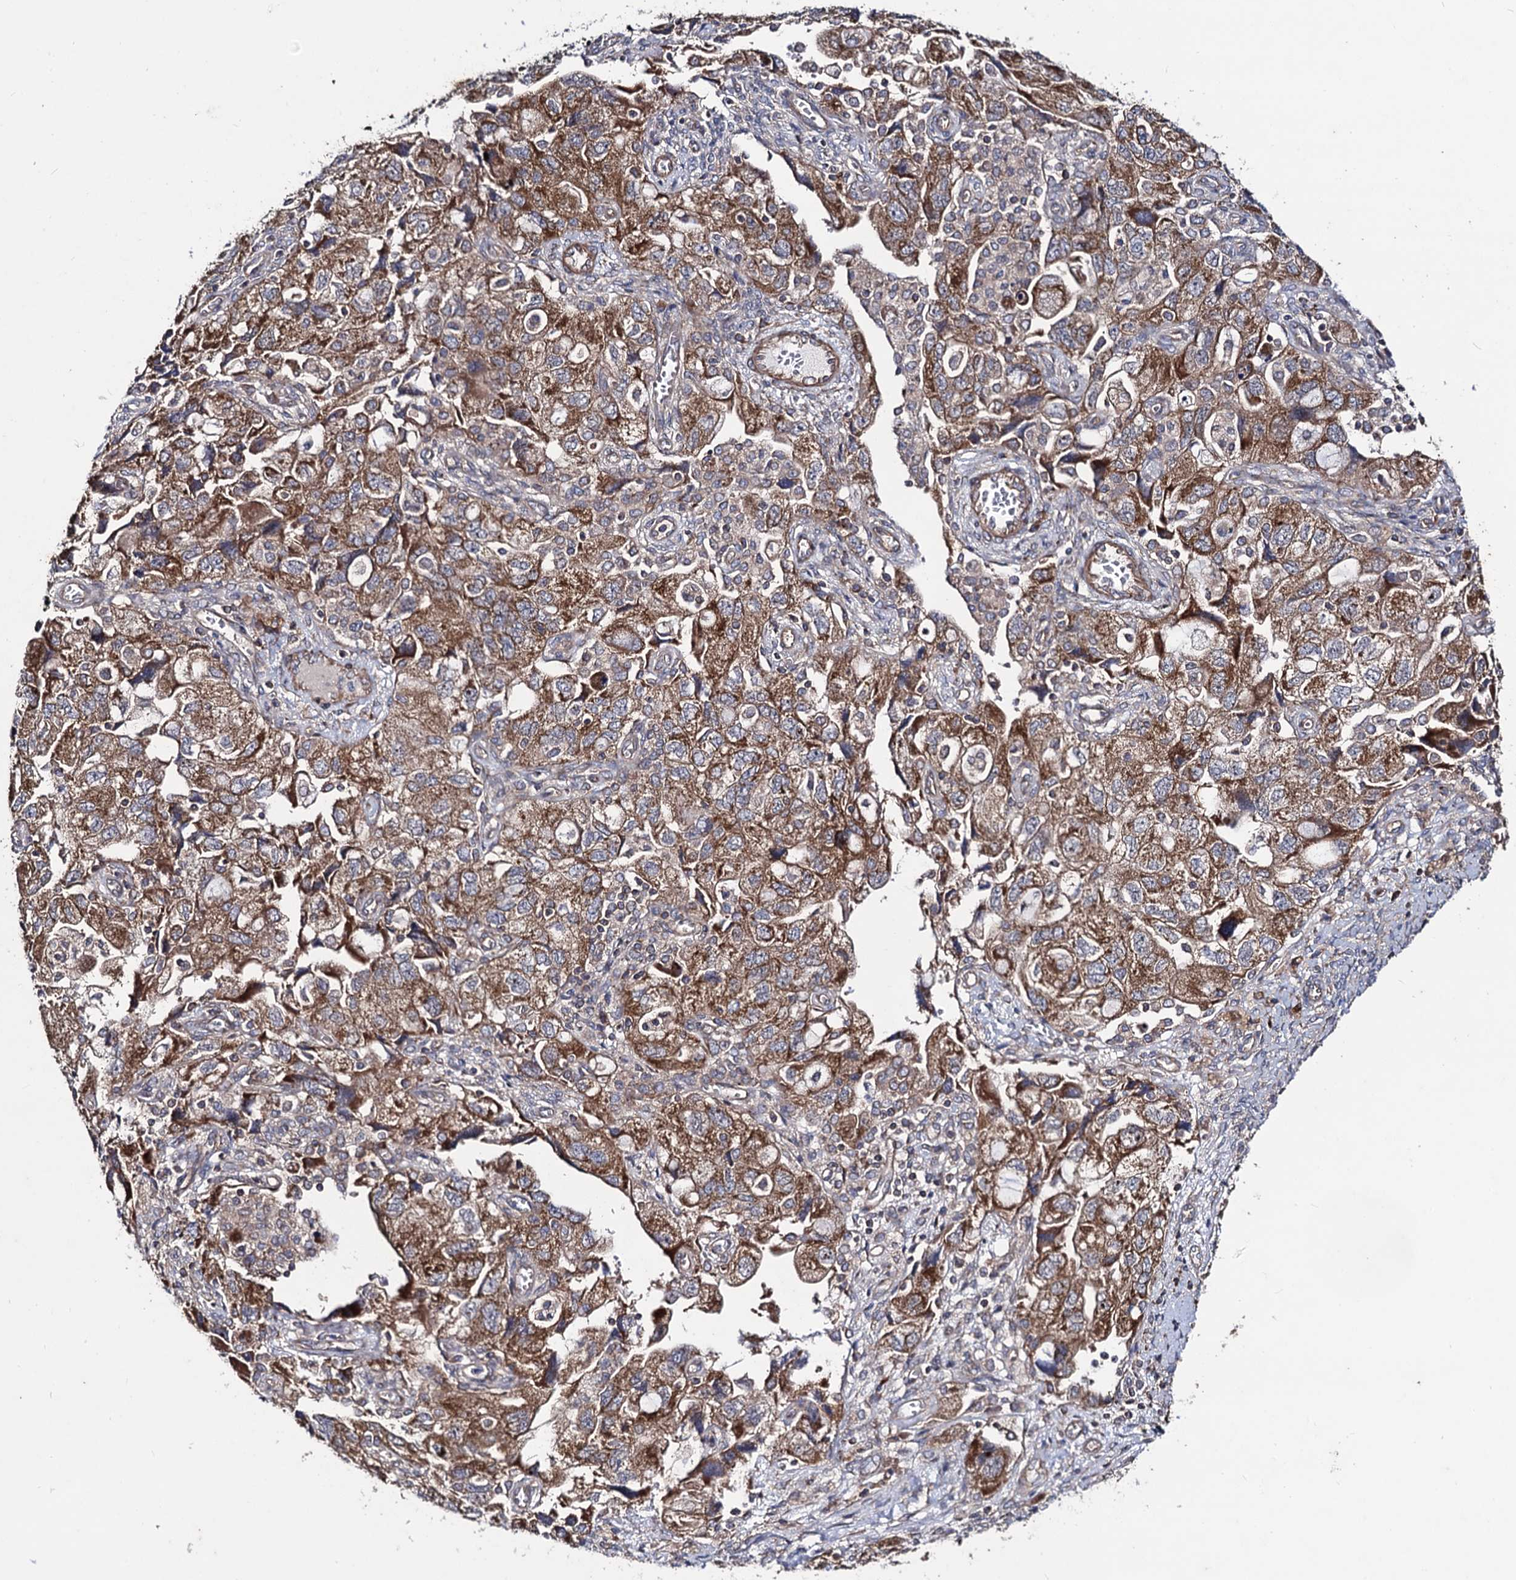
{"staining": {"intensity": "moderate", "quantity": ">75%", "location": "cytoplasmic/membranous"}, "tissue": "ovarian cancer", "cell_type": "Tumor cells", "image_type": "cancer", "snomed": [{"axis": "morphology", "description": "Carcinoma, NOS"}, {"axis": "morphology", "description": "Cystadenocarcinoma, serous, NOS"}, {"axis": "topography", "description": "Ovary"}], "caption": "Ovarian cancer tissue exhibits moderate cytoplasmic/membranous staining in approximately >75% of tumor cells, visualized by immunohistochemistry.", "gene": "DYDC1", "patient": {"sex": "female", "age": 69}}